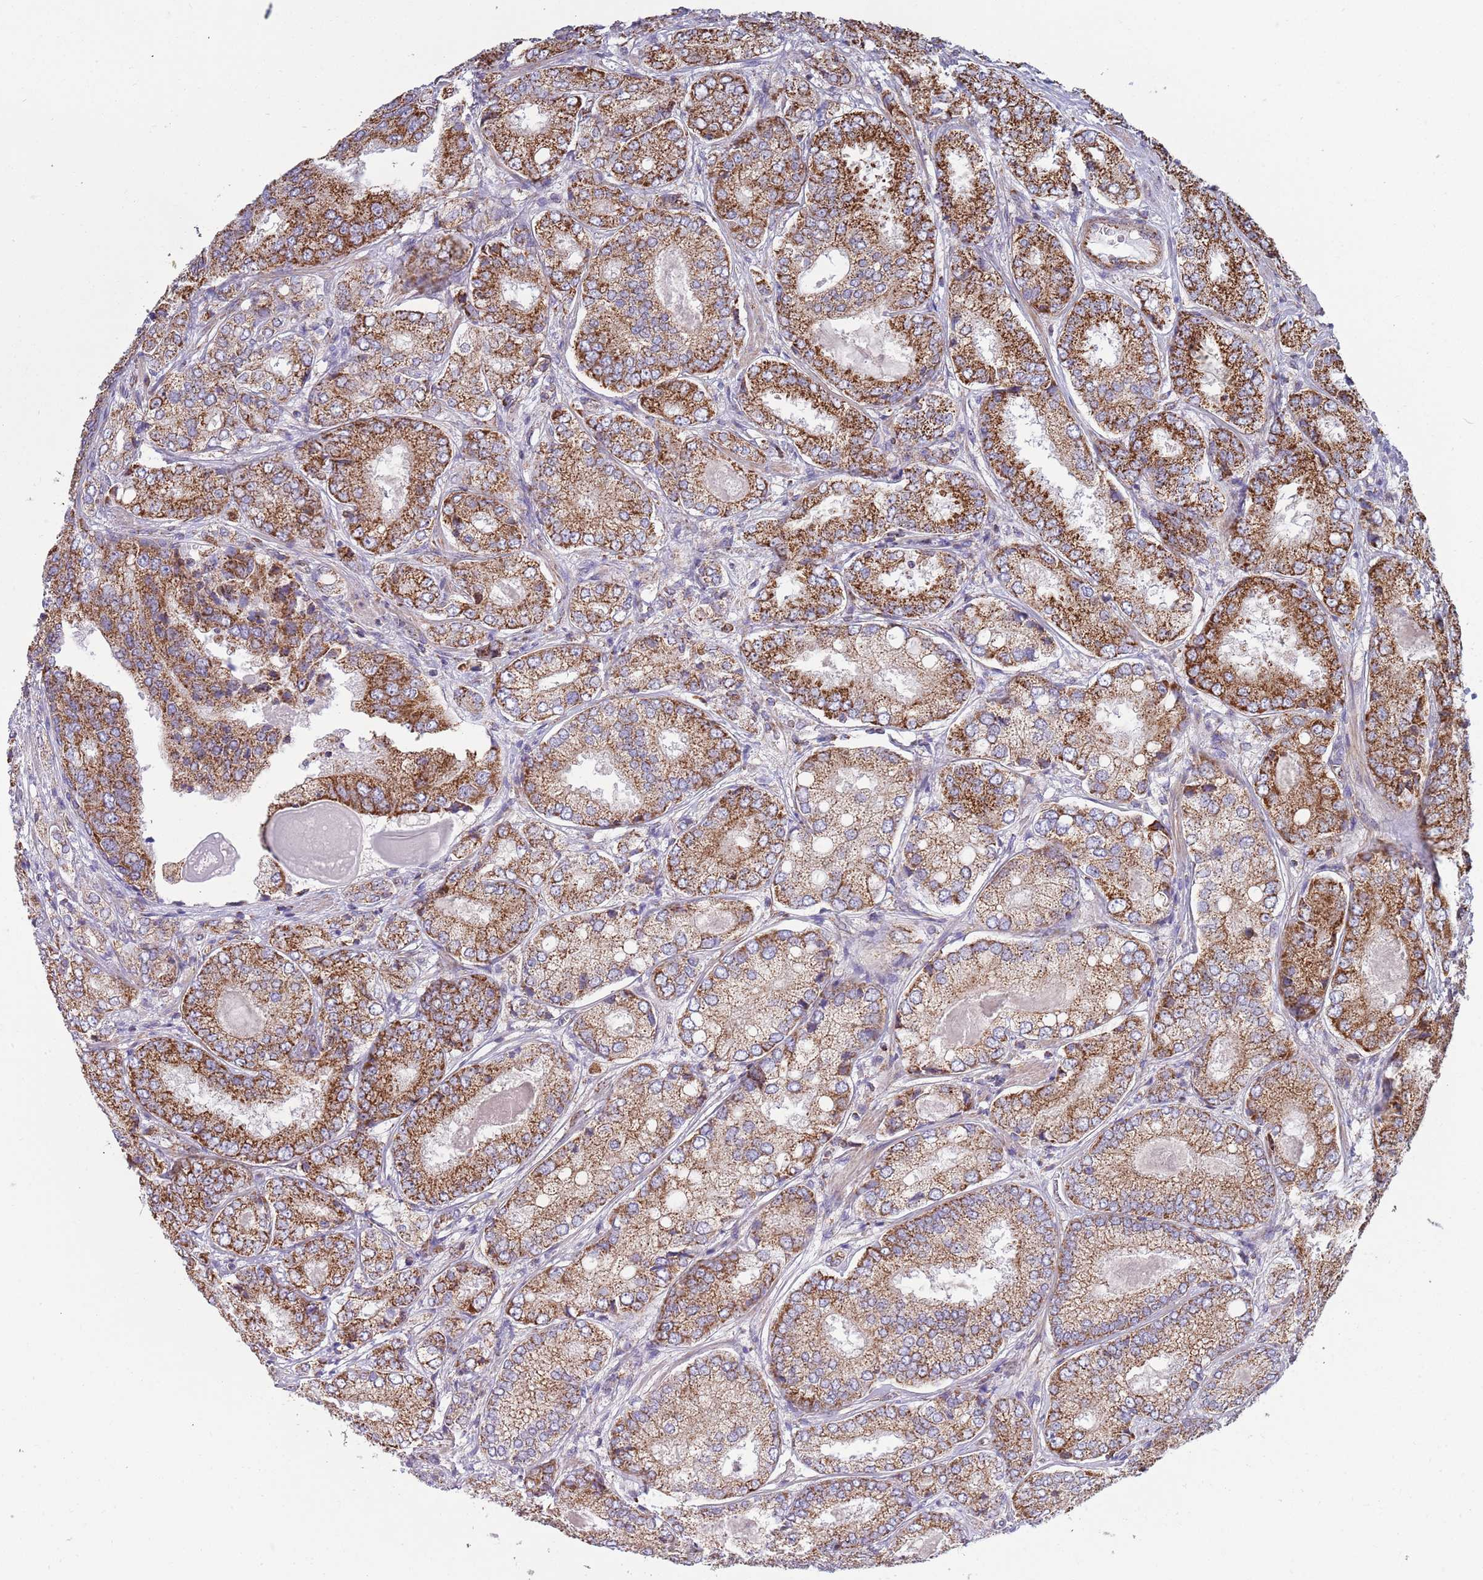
{"staining": {"intensity": "strong", "quantity": ">75%", "location": "cytoplasmic/membranous"}, "tissue": "prostate cancer", "cell_type": "Tumor cells", "image_type": "cancer", "snomed": [{"axis": "morphology", "description": "Adenocarcinoma, High grade"}, {"axis": "topography", "description": "Prostate"}], "caption": "High-magnification brightfield microscopy of prostate cancer stained with DAB (brown) and counterstained with hematoxylin (blue). tumor cells exhibit strong cytoplasmic/membranous positivity is present in about>75% of cells.", "gene": "VPS16", "patient": {"sex": "male", "age": 63}}